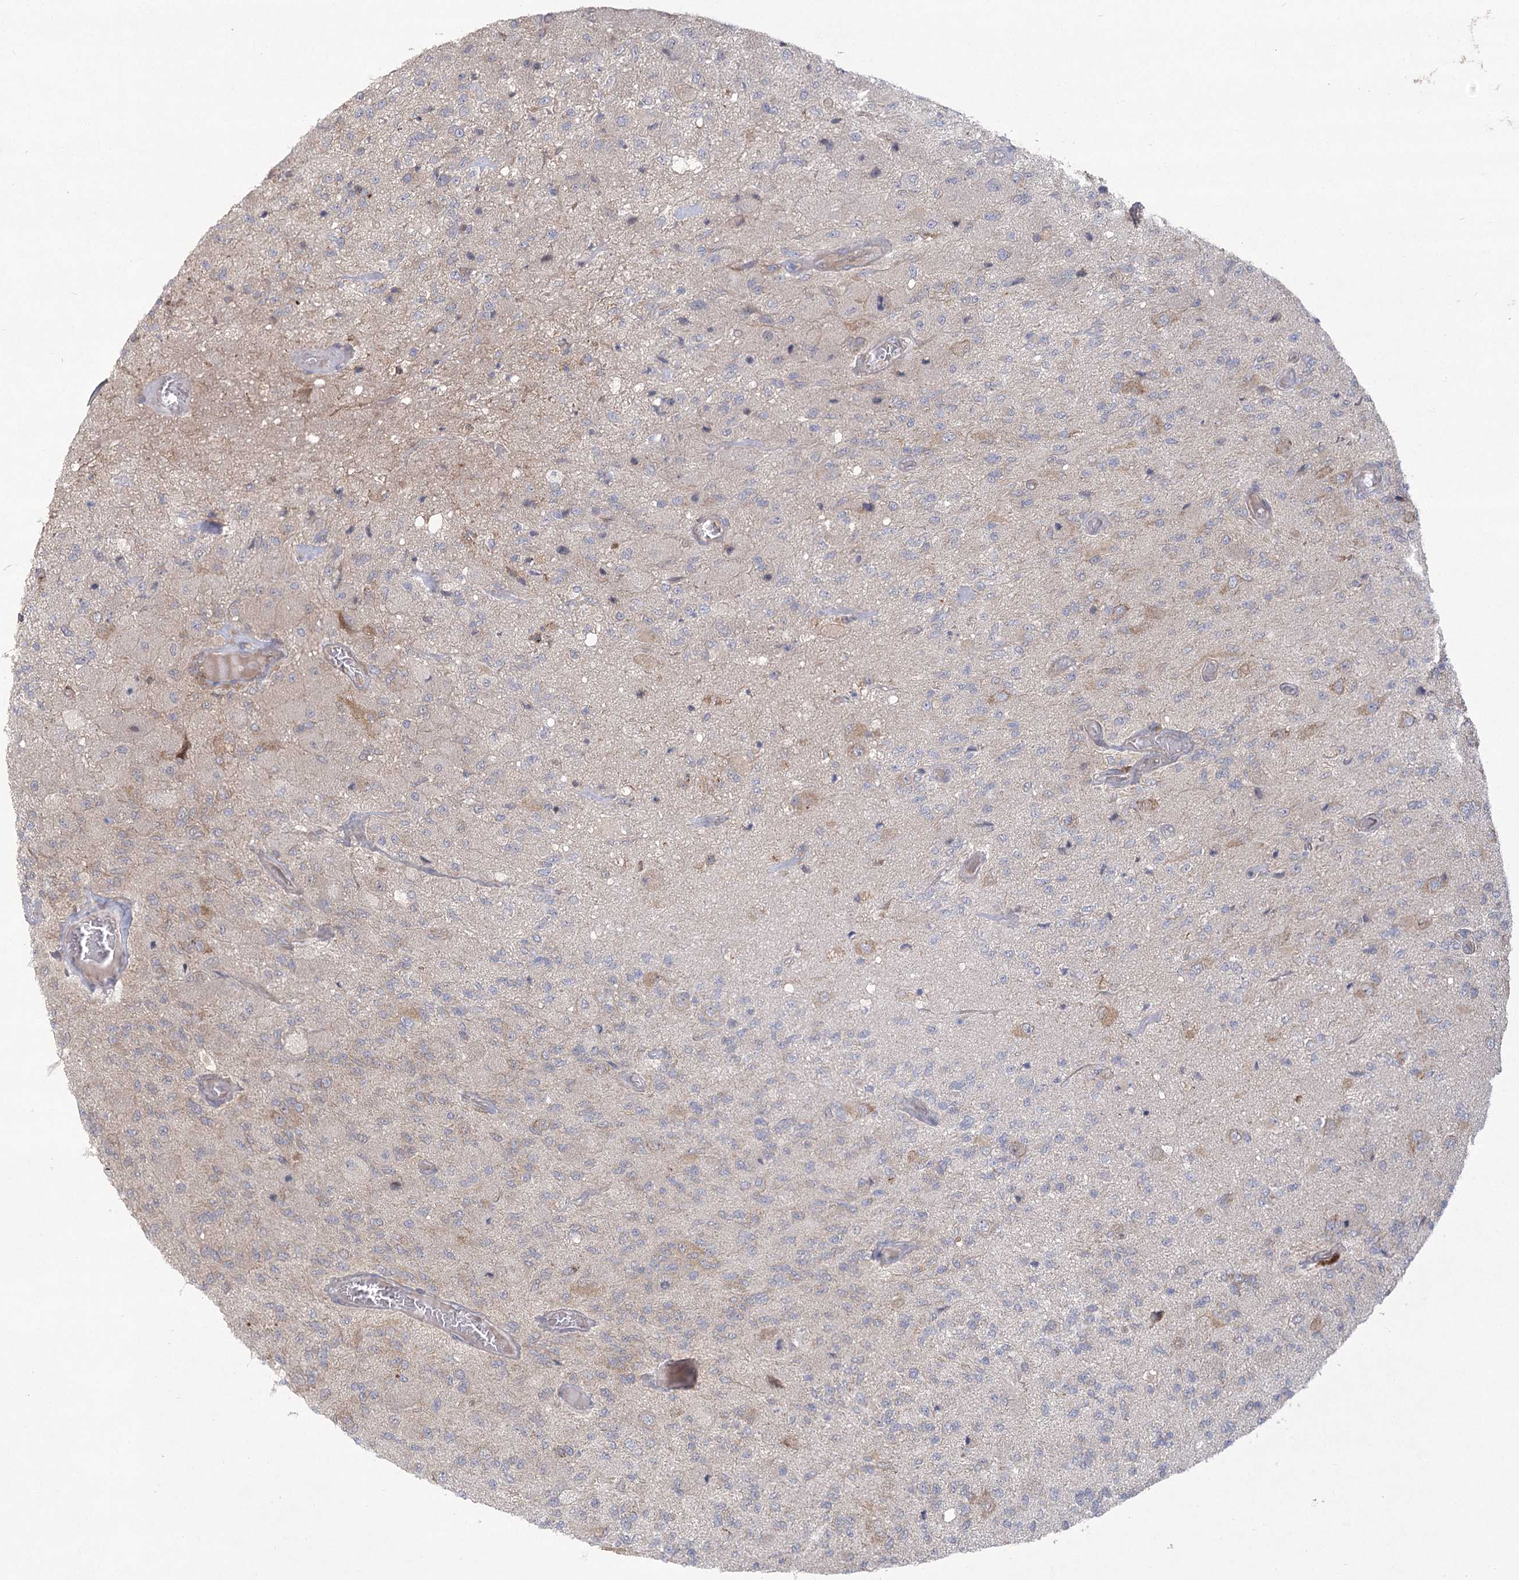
{"staining": {"intensity": "weak", "quantity": "<25%", "location": "cytoplasmic/membranous"}, "tissue": "glioma", "cell_type": "Tumor cells", "image_type": "cancer", "snomed": [{"axis": "morphology", "description": "Normal tissue, NOS"}, {"axis": "morphology", "description": "Glioma, malignant, High grade"}, {"axis": "topography", "description": "Cerebral cortex"}], "caption": "Immunohistochemistry (IHC) micrograph of glioma stained for a protein (brown), which demonstrates no positivity in tumor cells.", "gene": "CAMTA1", "patient": {"sex": "male", "age": 77}}